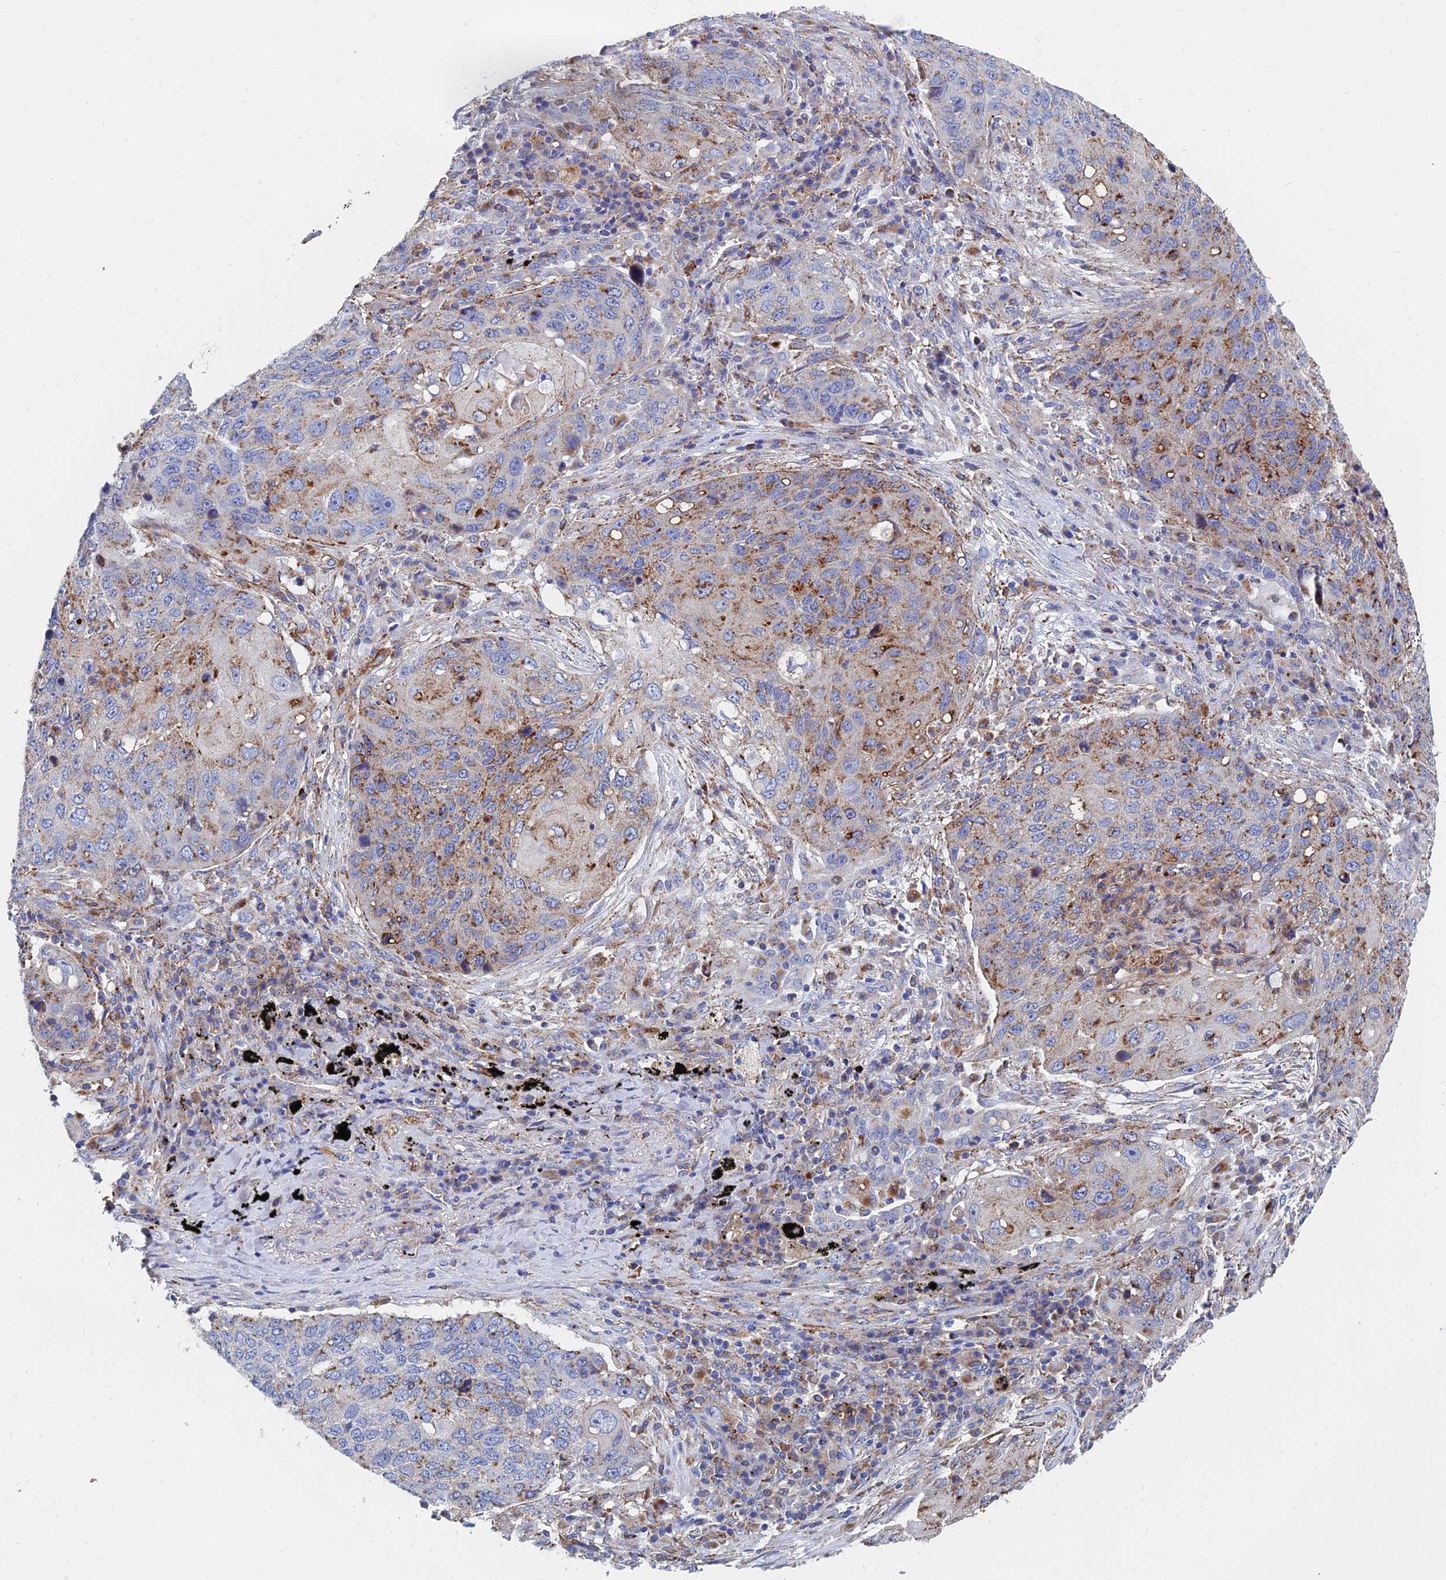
{"staining": {"intensity": "moderate", "quantity": ">75%", "location": "cytoplasmic/membranous"}, "tissue": "lung cancer", "cell_type": "Tumor cells", "image_type": "cancer", "snomed": [{"axis": "morphology", "description": "Squamous cell carcinoma, NOS"}, {"axis": "topography", "description": "Lung"}], "caption": "Immunohistochemical staining of lung cancer reveals moderate cytoplasmic/membranous protein expression in approximately >75% of tumor cells.", "gene": "SPNS1", "patient": {"sex": "female", "age": 63}}